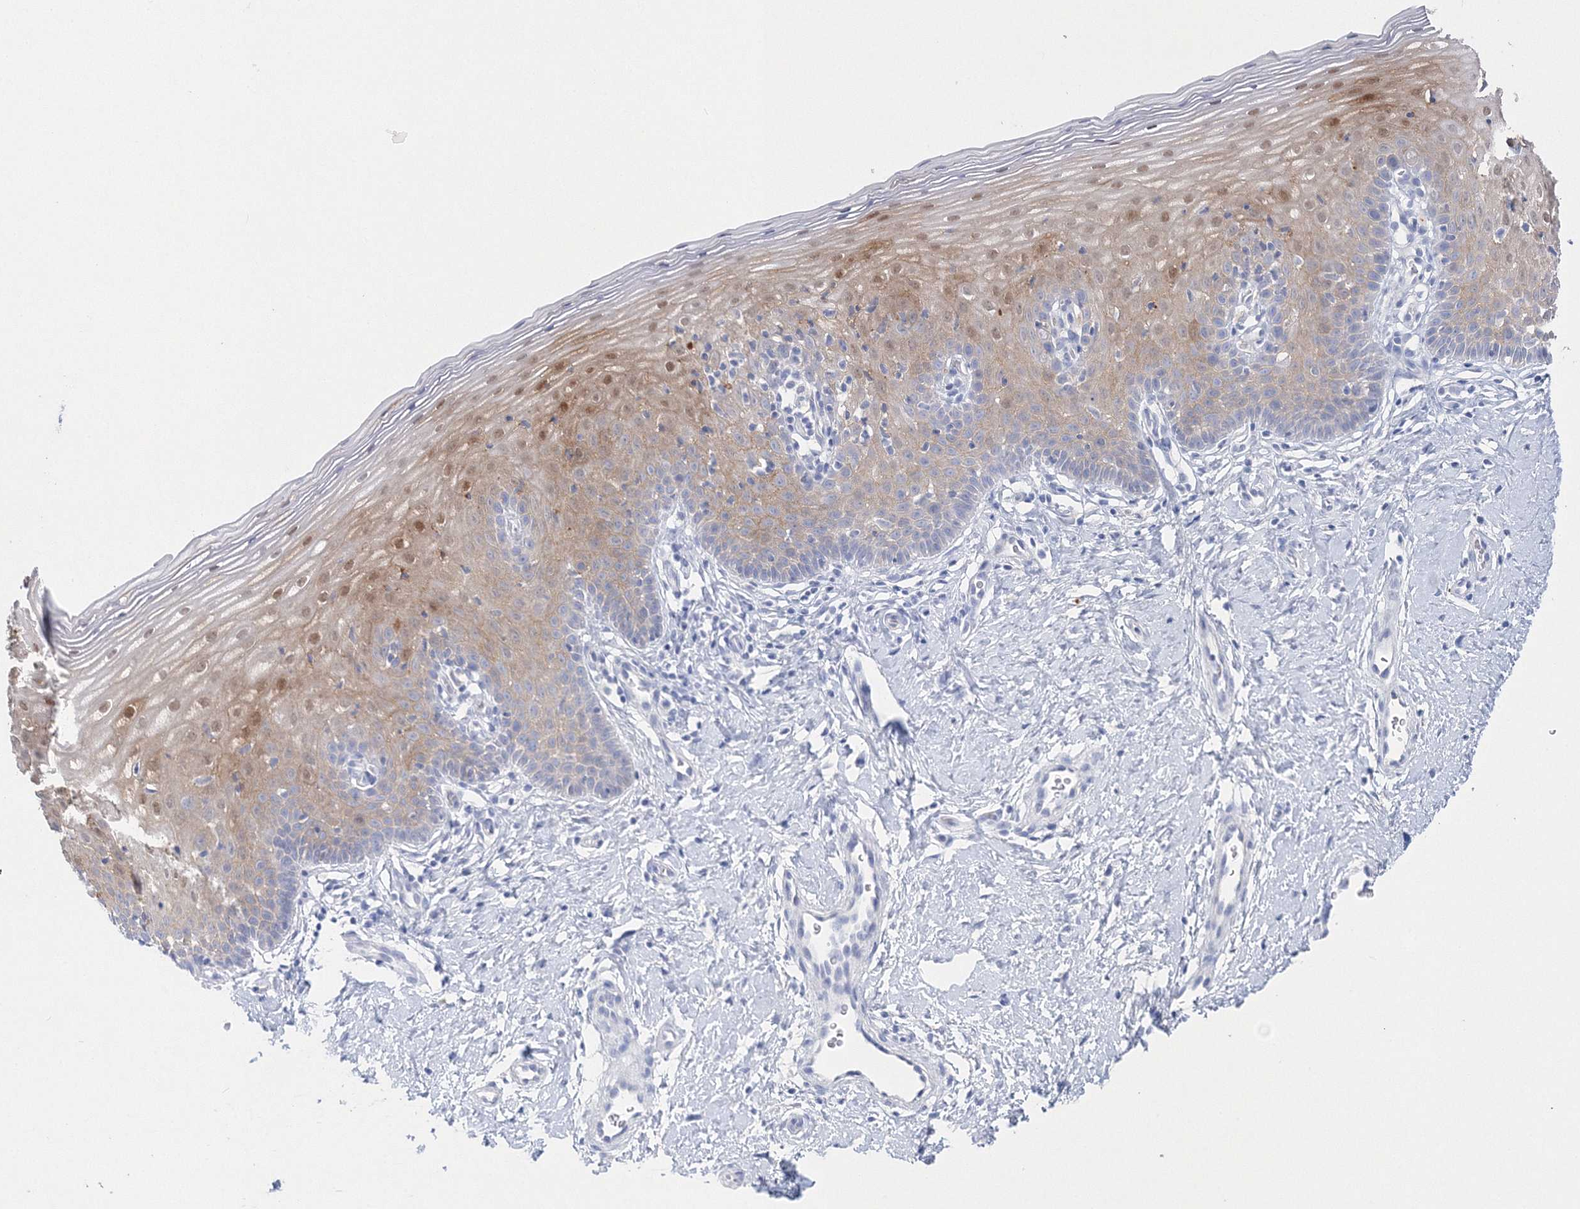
{"staining": {"intensity": "negative", "quantity": "none", "location": "none"}, "tissue": "cervix", "cell_type": "Glandular cells", "image_type": "normal", "snomed": [{"axis": "morphology", "description": "Normal tissue, NOS"}, {"axis": "topography", "description": "Cervix"}], "caption": "DAB immunohistochemical staining of benign human cervix reveals no significant expression in glandular cells. Brightfield microscopy of immunohistochemistry stained with DAB (brown) and hematoxylin (blue), captured at high magnification.", "gene": "HMGCS1", "patient": {"sex": "female", "age": 36}}